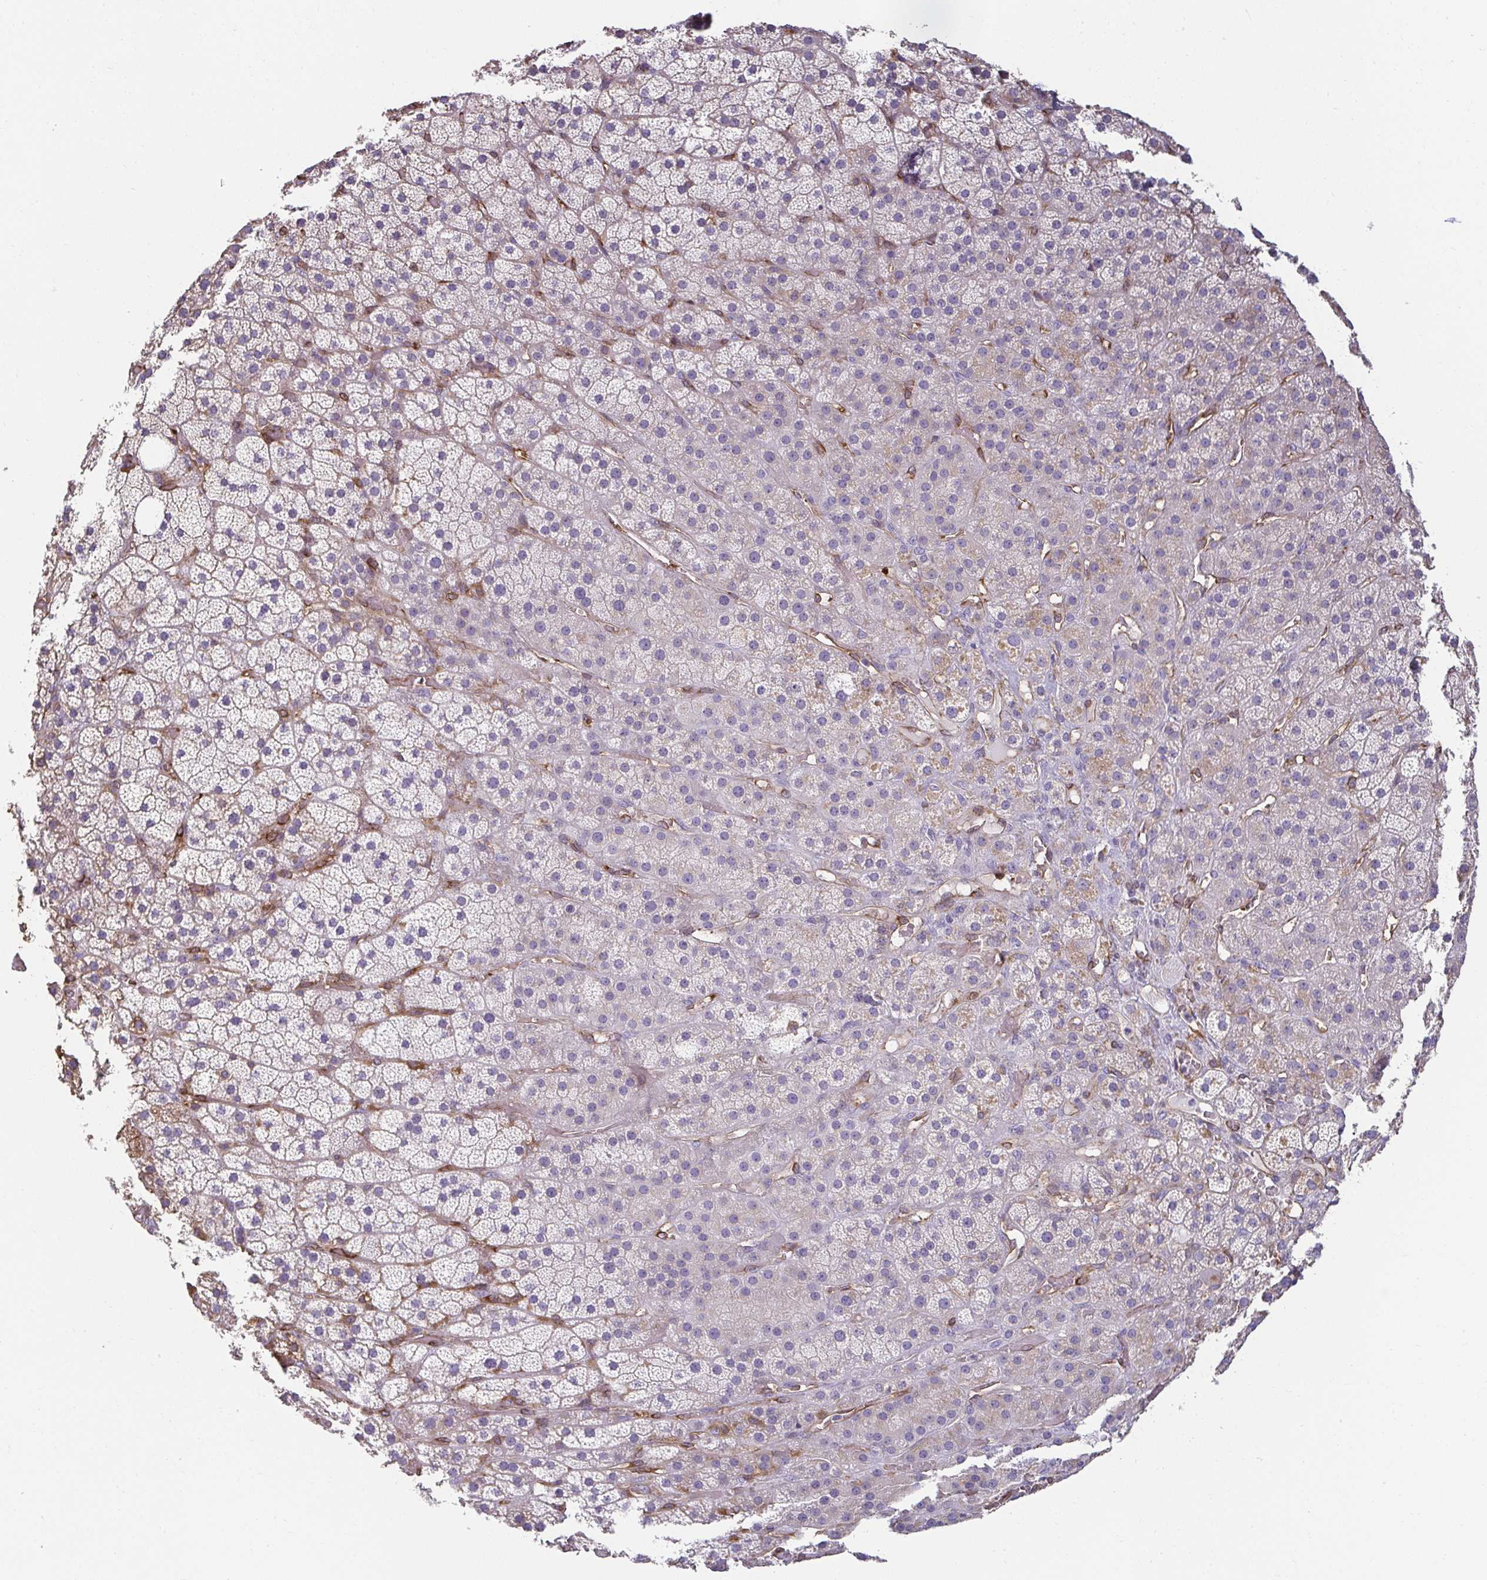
{"staining": {"intensity": "strong", "quantity": "<25%", "location": "cytoplasmic/membranous"}, "tissue": "adrenal gland", "cell_type": "Glandular cells", "image_type": "normal", "snomed": [{"axis": "morphology", "description": "Normal tissue, NOS"}, {"axis": "topography", "description": "Adrenal gland"}], "caption": "A micrograph showing strong cytoplasmic/membranous staining in approximately <25% of glandular cells in benign adrenal gland, as visualized by brown immunohistochemical staining.", "gene": "PDE2A", "patient": {"sex": "male", "age": 57}}